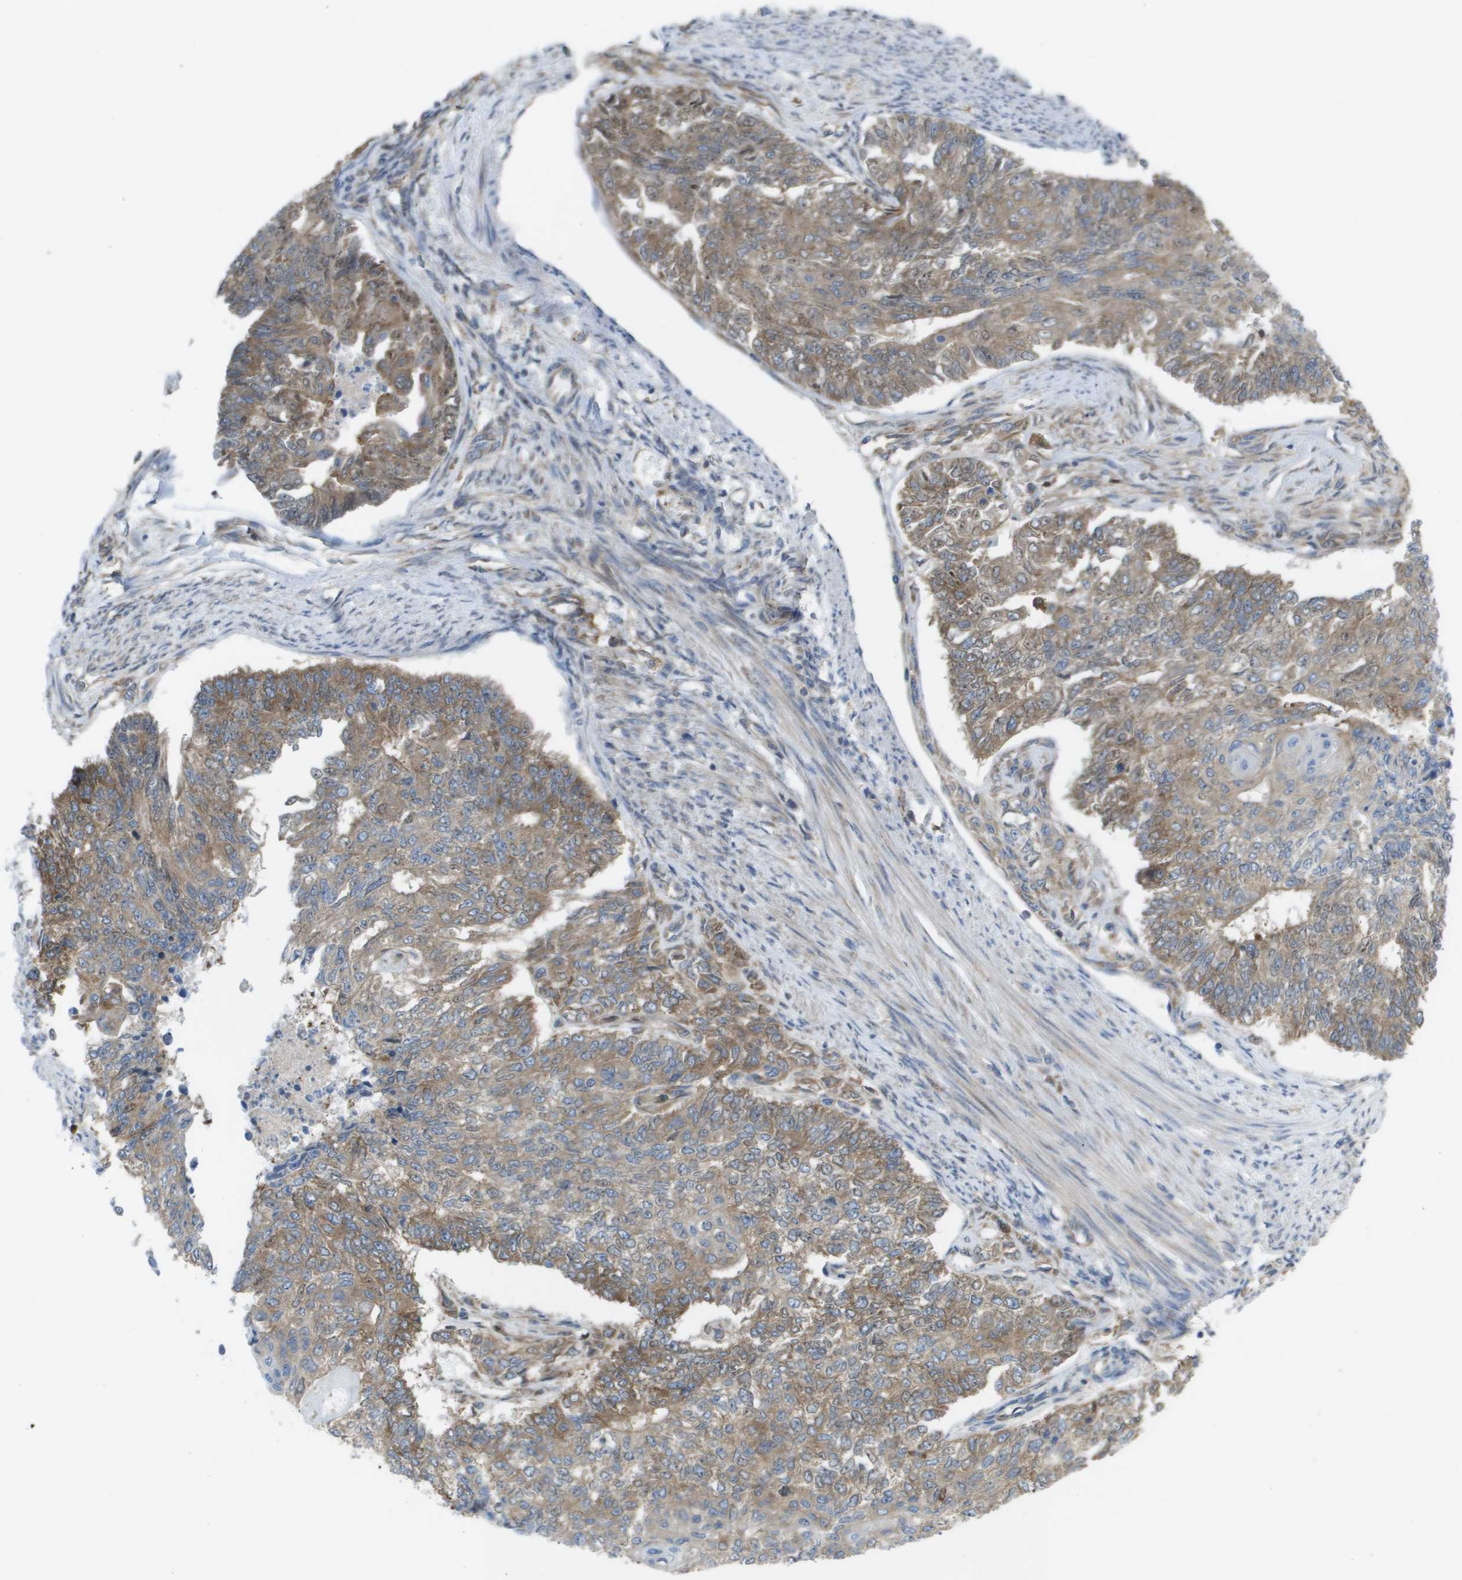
{"staining": {"intensity": "moderate", "quantity": "25%-75%", "location": "cytoplasmic/membranous"}, "tissue": "endometrial cancer", "cell_type": "Tumor cells", "image_type": "cancer", "snomed": [{"axis": "morphology", "description": "Adenocarcinoma, NOS"}, {"axis": "topography", "description": "Endometrium"}], "caption": "Protein expression analysis of endometrial cancer exhibits moderate cytoplasmic/membranous expression in about 25%-75% of tumor cells.", "gene": "EIF4G2", "patient": {"sex": "female", "age": 32}}